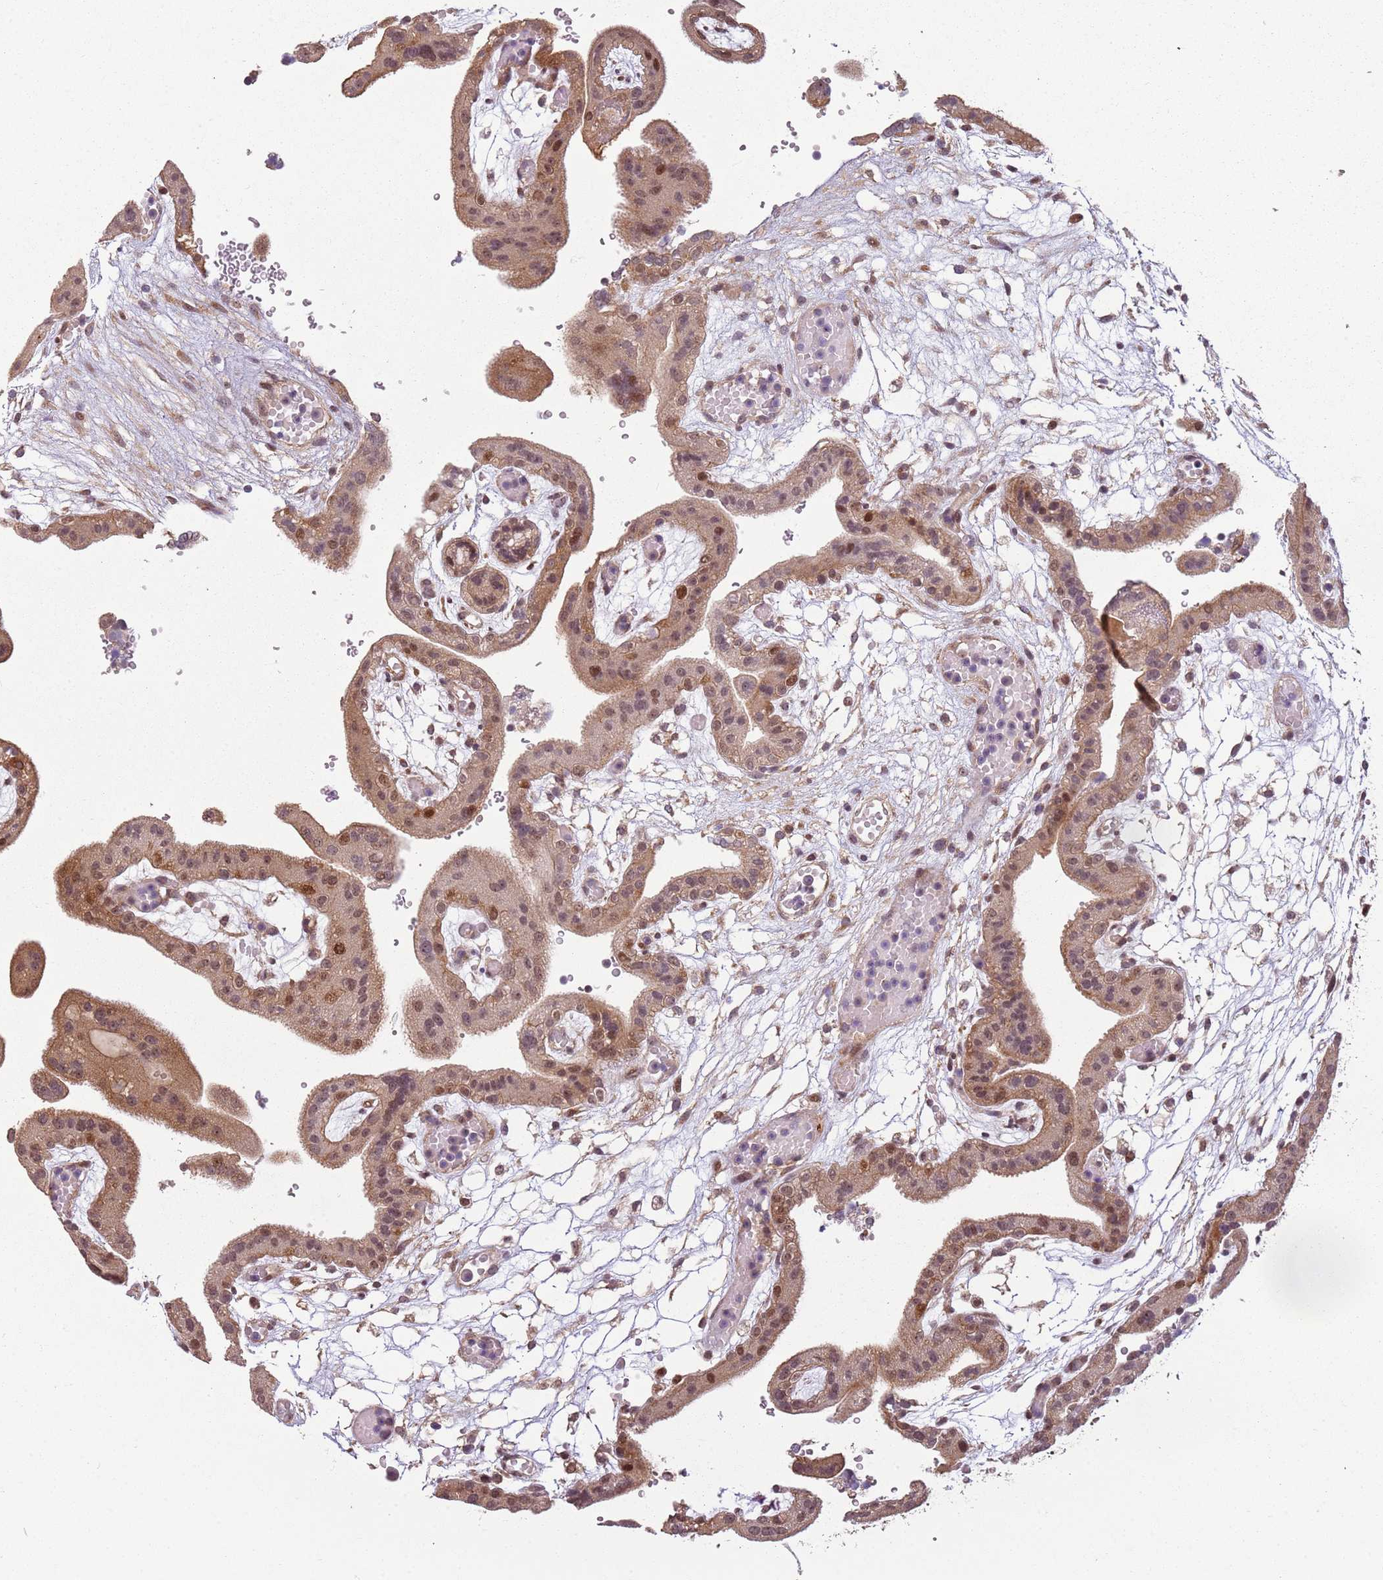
{"staining": {"intensity": "moderate", "quantity": ">75%", "location": "cytoplasmic/membranous,nuclear"}, "tissue": "placenta", "cell_type": "Trophoblastic cells", "image_type": "normal", "snomed": [{"axis": "morphology", "description": "Normal tissue, NOS"}, {"axis": "topography", "description": "Placenta"}], "caption": "DAB immunohistochemical staining of normal human placenta shows moderate cytoplasmic/membranous,nuclear protein positivity in approximately >75% of trophoblastic cells. (IHC, brightfield microscopy, high magnification).", "gene": "CHURC1", "patient": {"sex": "female", "age": 18}}